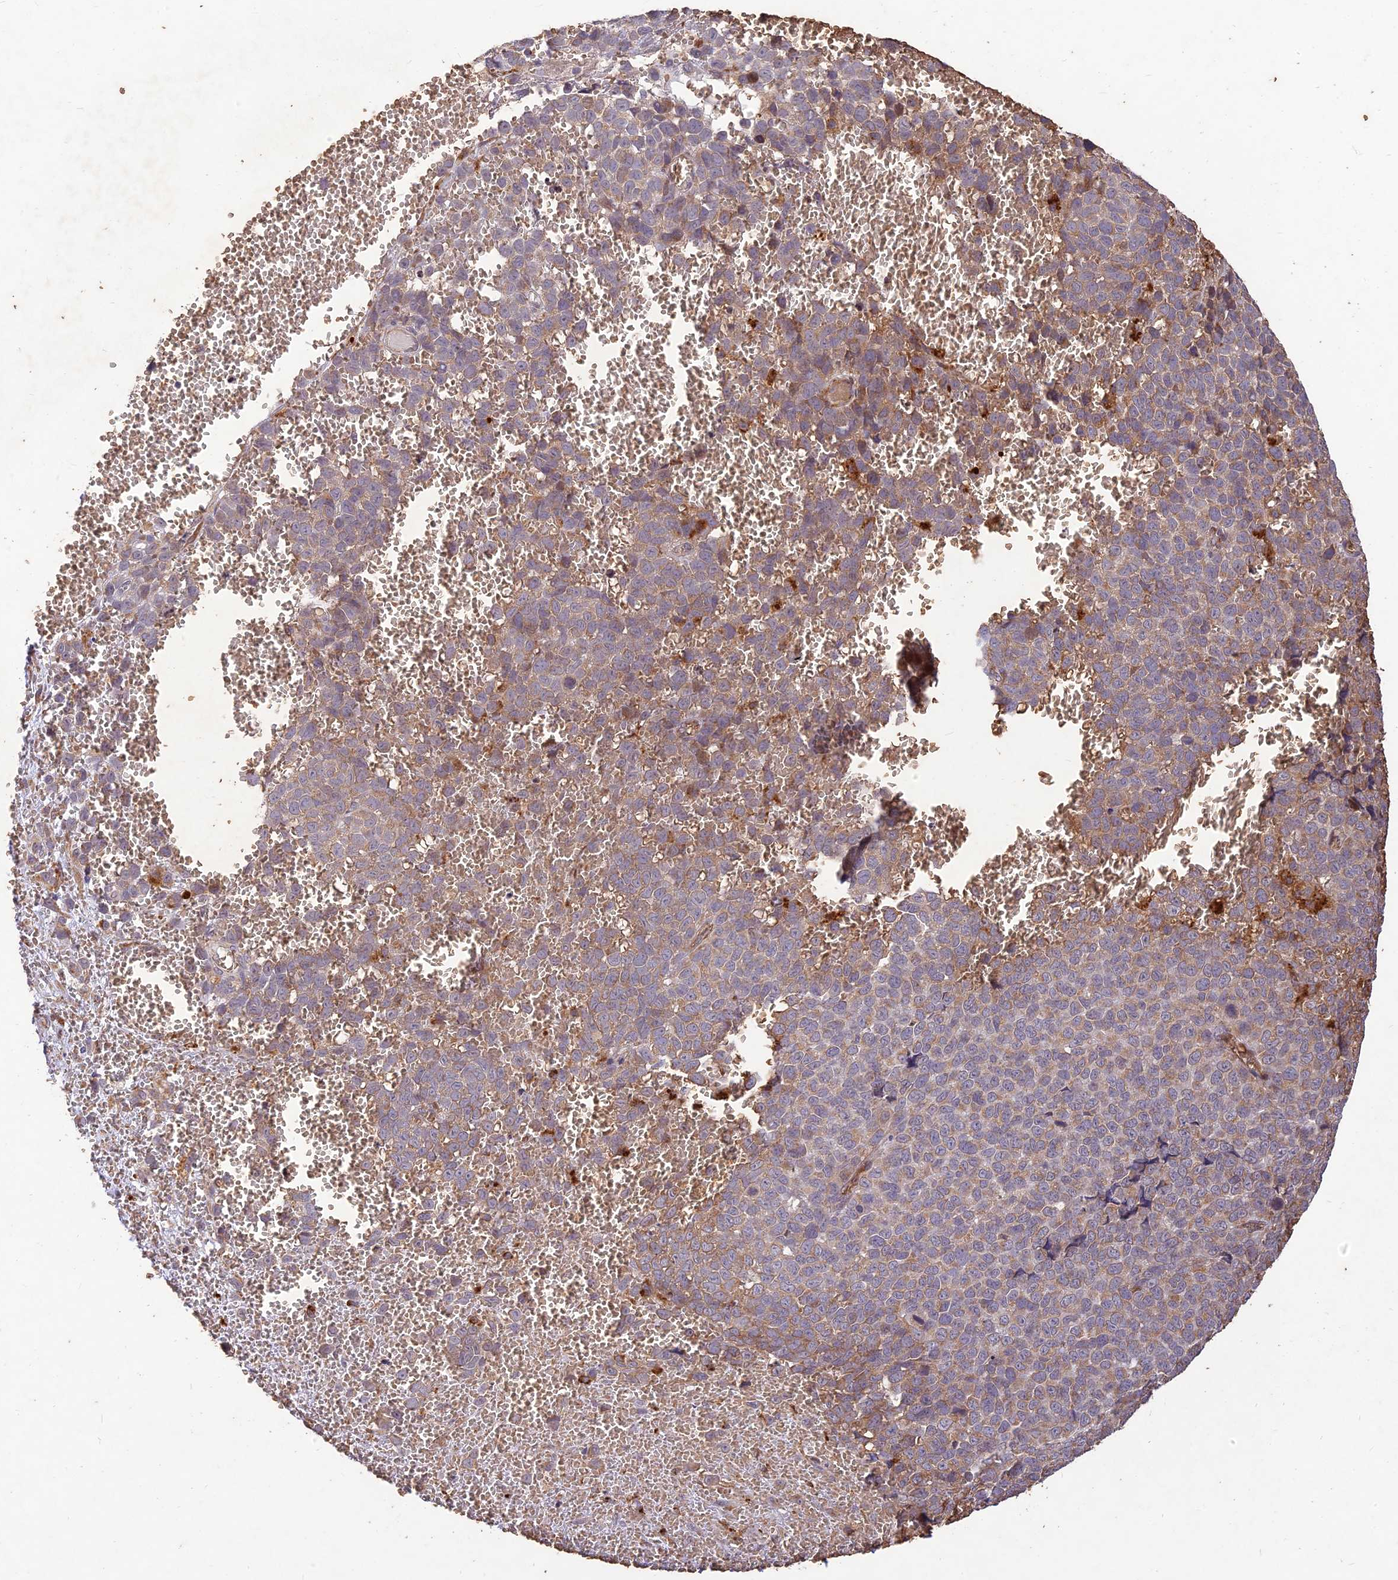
{"staining": {"intensity": "weak", "quantity": "25%-75%", "location": "cytoplasmic/membranous"}, "tissue": "melanoma", "cell_type": "Tumor cells", "image_type": "cancer", "snomed": [{"axis": "morphology", "description": "Malignant melanoma, NOS"}, {"axis": "topography", "description": "Nose, NOS"}], "caption": "Malignant melanoma was stained to show a protein in brown. There is low levels of weak cytoplasmic/membranous staining in approximately 25%-75% of tumor cells.", "gene": "PPP1R11", "patient": {"sex": "female", "age": 48}}